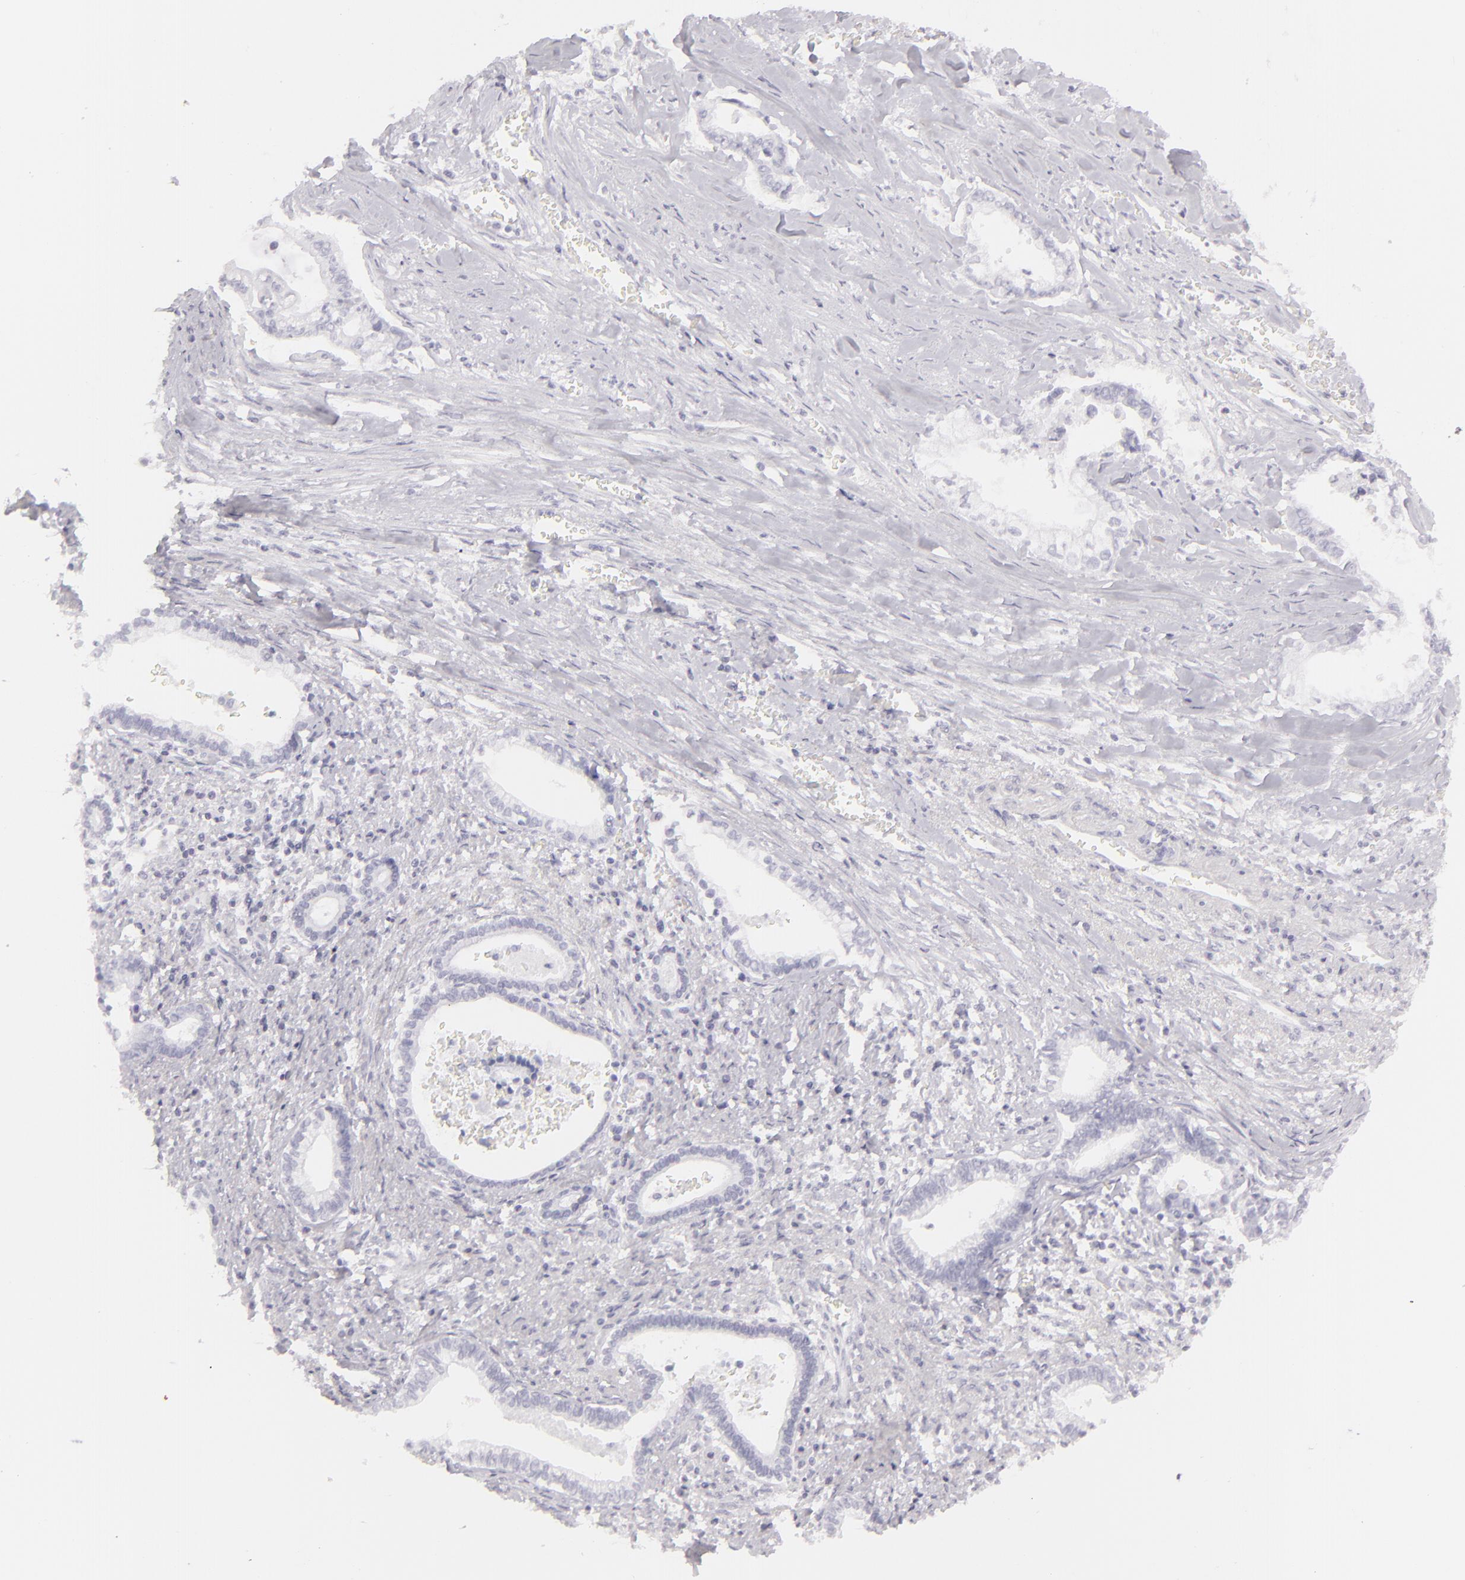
{"staining": {"intensity": "negative", "quantity": "none", "location": "none"}, "tissue": "liver cancer", "cell_type": "Tumor cells", "image_type": "cancer", "snomed": [{"axis": "morphology", "description": "Cholangiocarcinoma"}, {"axis": "topography", "description": "Liver"}], "caption": "Tumor cells show no significant positivity in liver cancer (cholangiocarcinoma).", "gene": "FLG", "patient": {"sex": "male", "age": 57}}